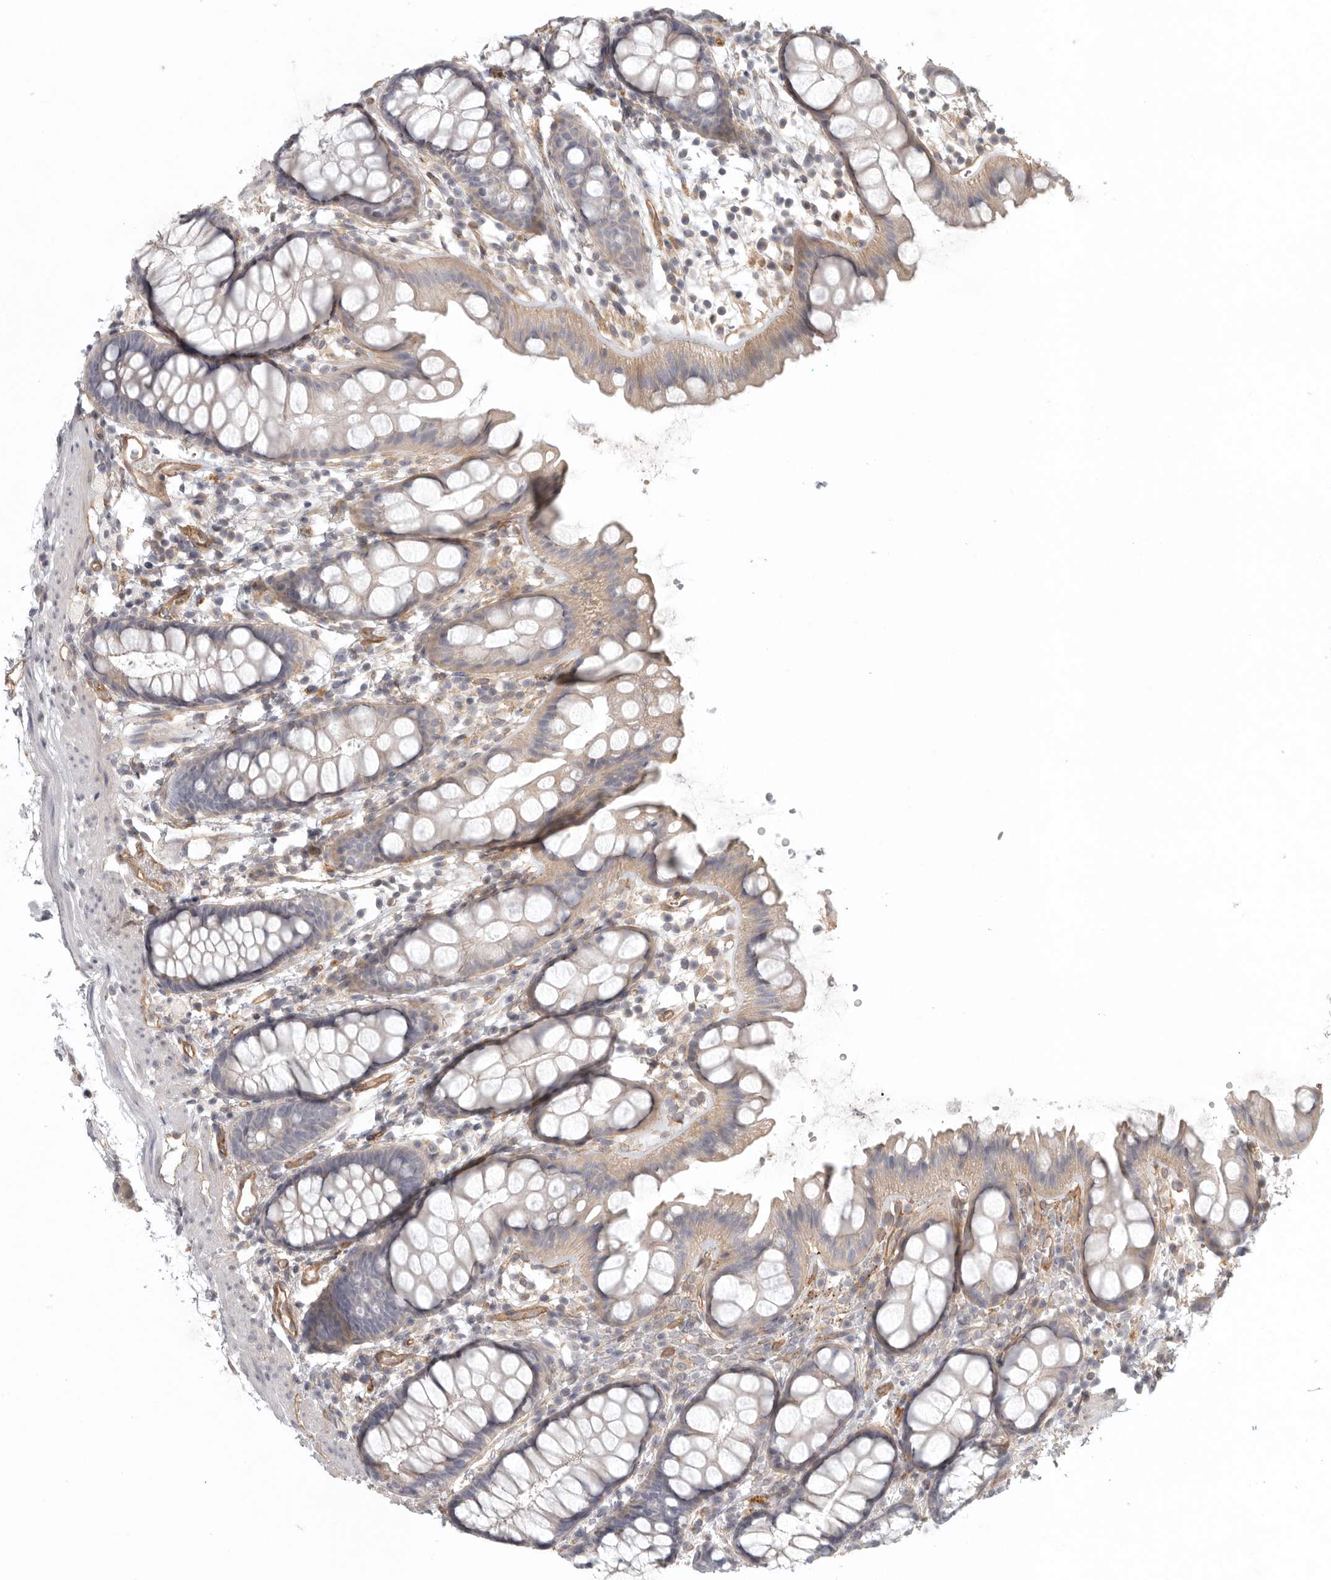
{"staining": {"intensity": "weak", "quantity": "25%-75%", "location": "cytoplasmic/membranous"}, "tissue": "rectum", "cell_type": "Glandular cells", "image_type": "normal", "snomed": [{"axis": "morphology", "description": "Normal tissue, NOS"}, {"axis": "topography", "description": "Rectum"}], "caption": "Protein staining demonstrates weak cytoplasmic/membranous expression in approximately 25%-75% of glandular cells in unremarkable rectum. (DAB (3,3'-diaminobenzidine) = brown stain, brightfield microscopy at high magnification).", "gene": "LONRF1", "patient": {"sex": "female", "age": 65}}